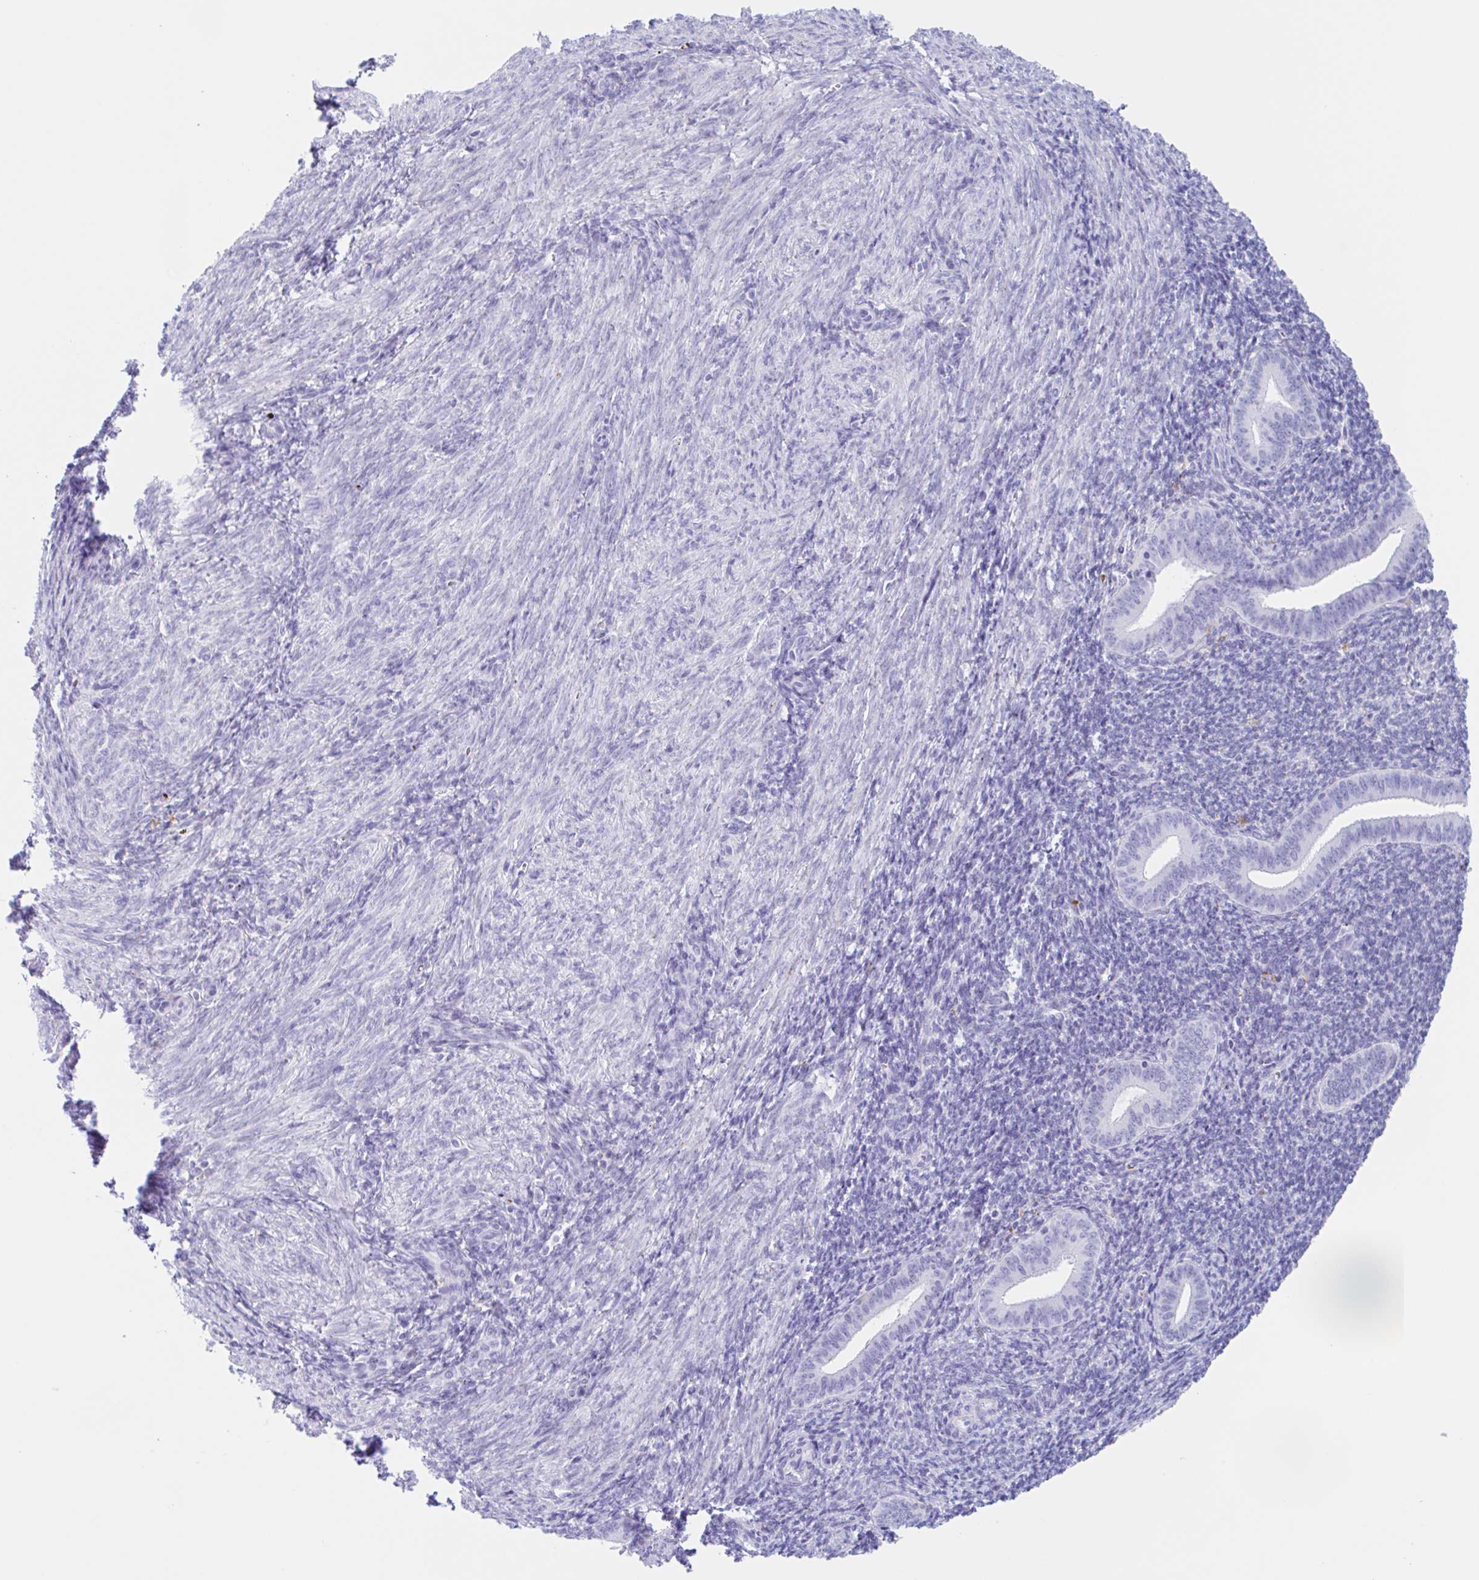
{"staining": {"intensity": "negative", "quantity": "none", "location": "none"}, "tissue": "endometrium", "cell_type": "Cells in endometrial stroma", "image_type": "normal", "snomed": [{"axis": "morphology", "description": "Normal tissue, NOS"}, {"axis": "topography", "description": "Endometrium"}], "caption": "Photomicrograph shows no significant protein expression in cells in endometrial stroma of unremarkable endometrium. Nuclei are stained in blue.", "gene": "ANKRD9", "patient": {"sex": "female", "age": 25}}